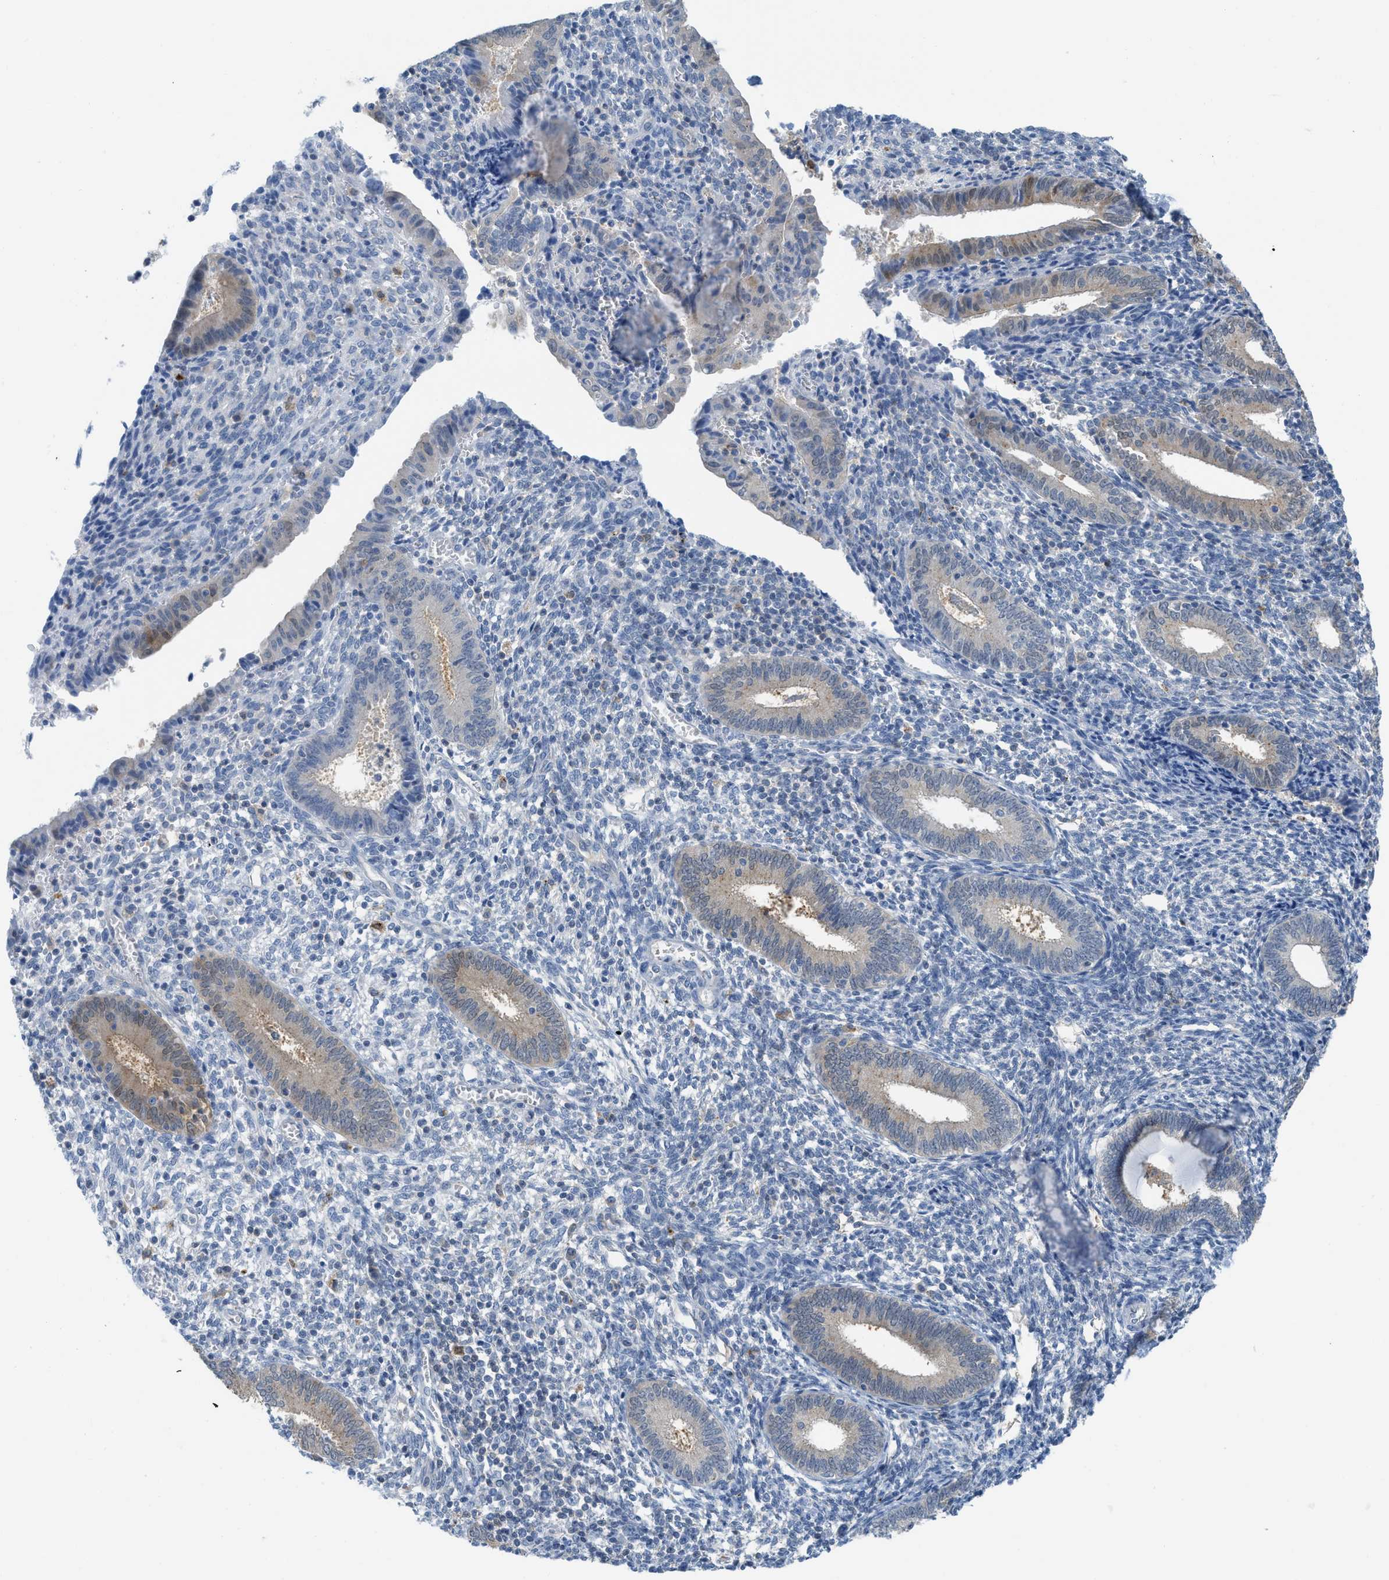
{"staining": {"intensity": "negative", "quantity": "none", "location": "none"}, "tissue": "endometrium", "cell_type": "Cells in endometrial stroma", "image_type": "normal", "snomed": [{"axis": "morphology", "description": "Normal tissue, NOS"}, {"axis": "topography", "description": "Endometrium"}], "caption": "Immunohistochemistry of normal human endometrium shows no positivity in cells in endometrial stroma.", "gene": "CSTB", "patient": {"sex": "female", "age": 41}}